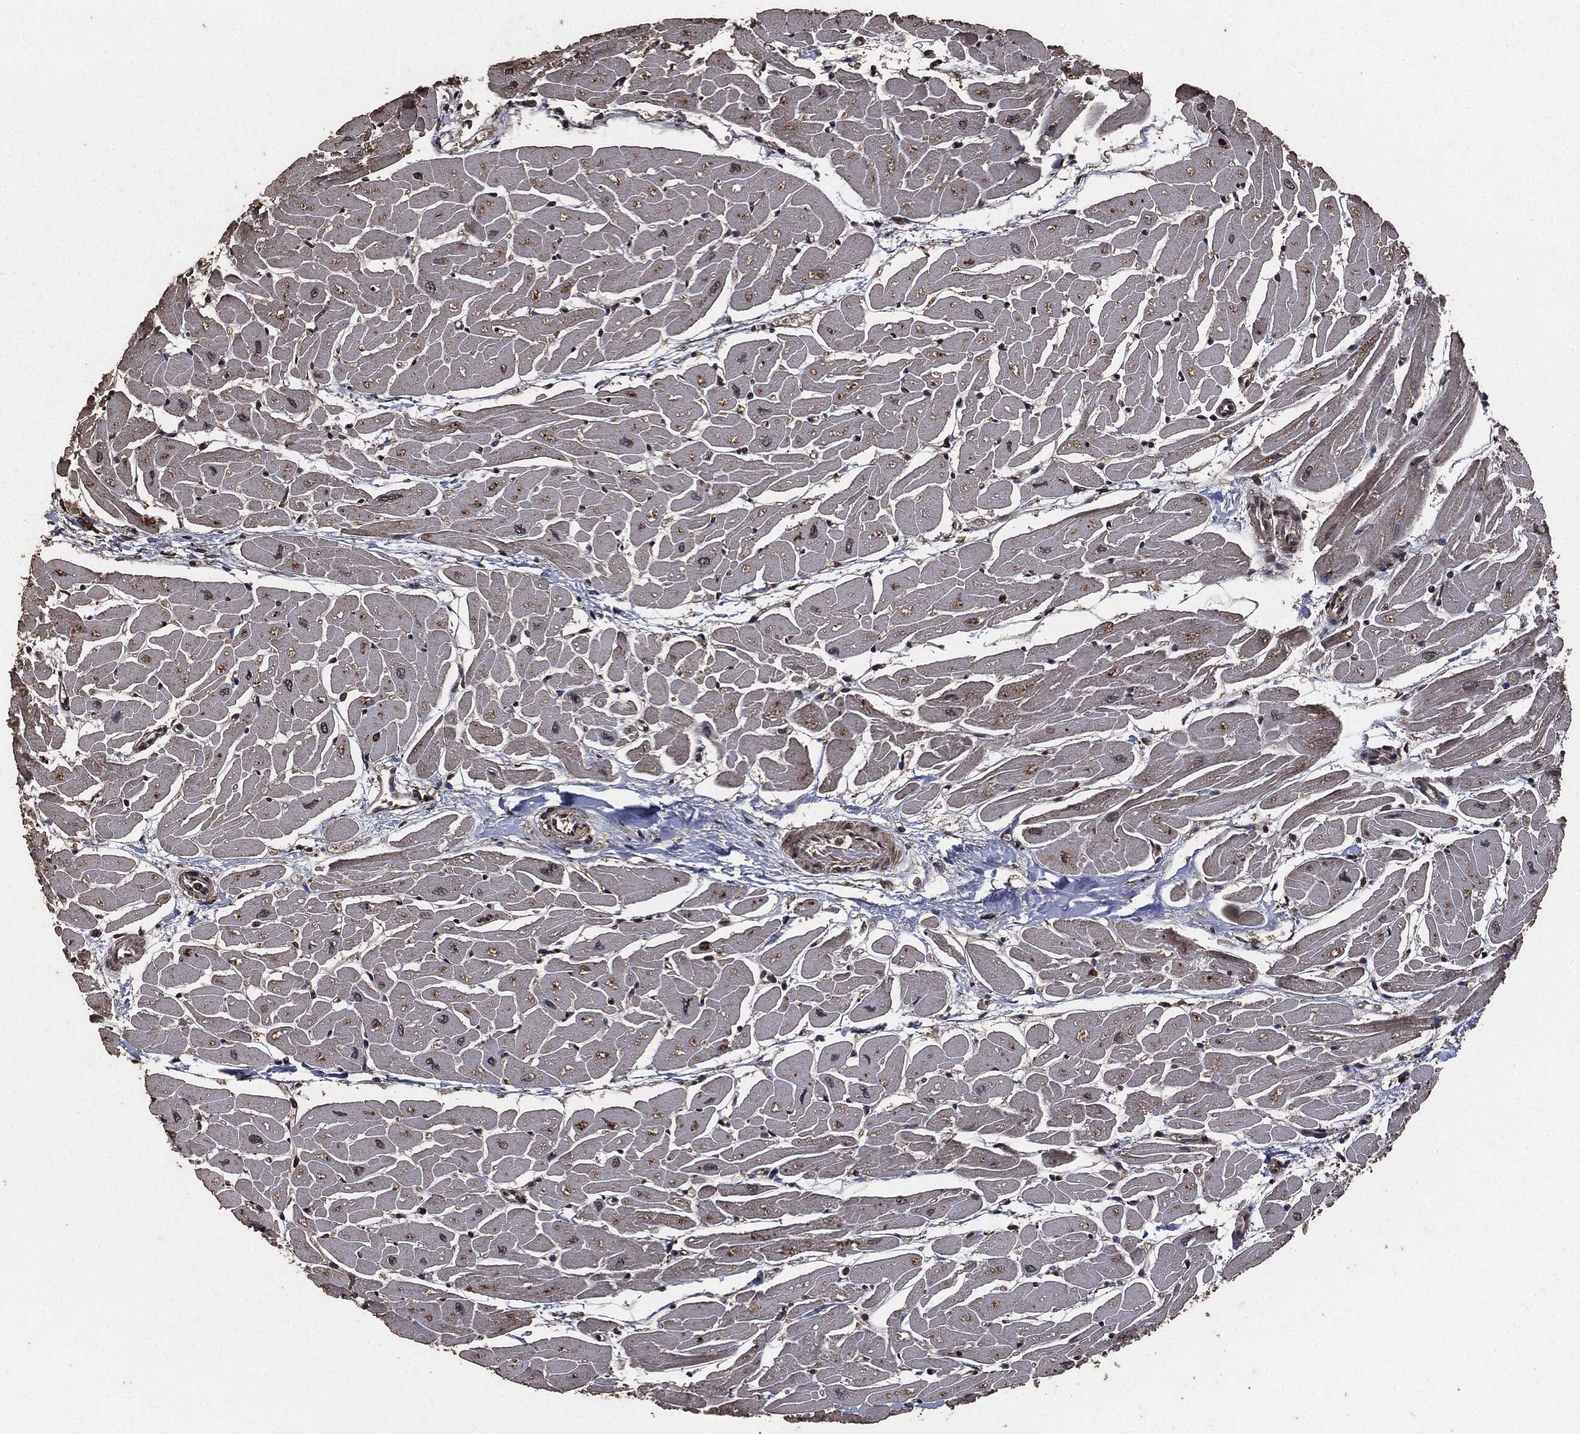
{"staining": {"intensity": "weak", "quantity": "25%-75%", "location": "cytoplasmic/membranous"}, "tissue": "heart muscle", "cell_type": "Cardiomyocytes", "image_type": "normal", "snomed": [{"axis": "morphology", "description": "Normal tissue, NOS"}, {"axis": "topography", "description": "Heart"}], "caption": "A brown stain shows weak cytoplasmic/membranous staining of a protein in cardiomyocytes of benign heart muscle.", "gene": "AKT1S1", "patient": {"sex": "male", "age": 57}}